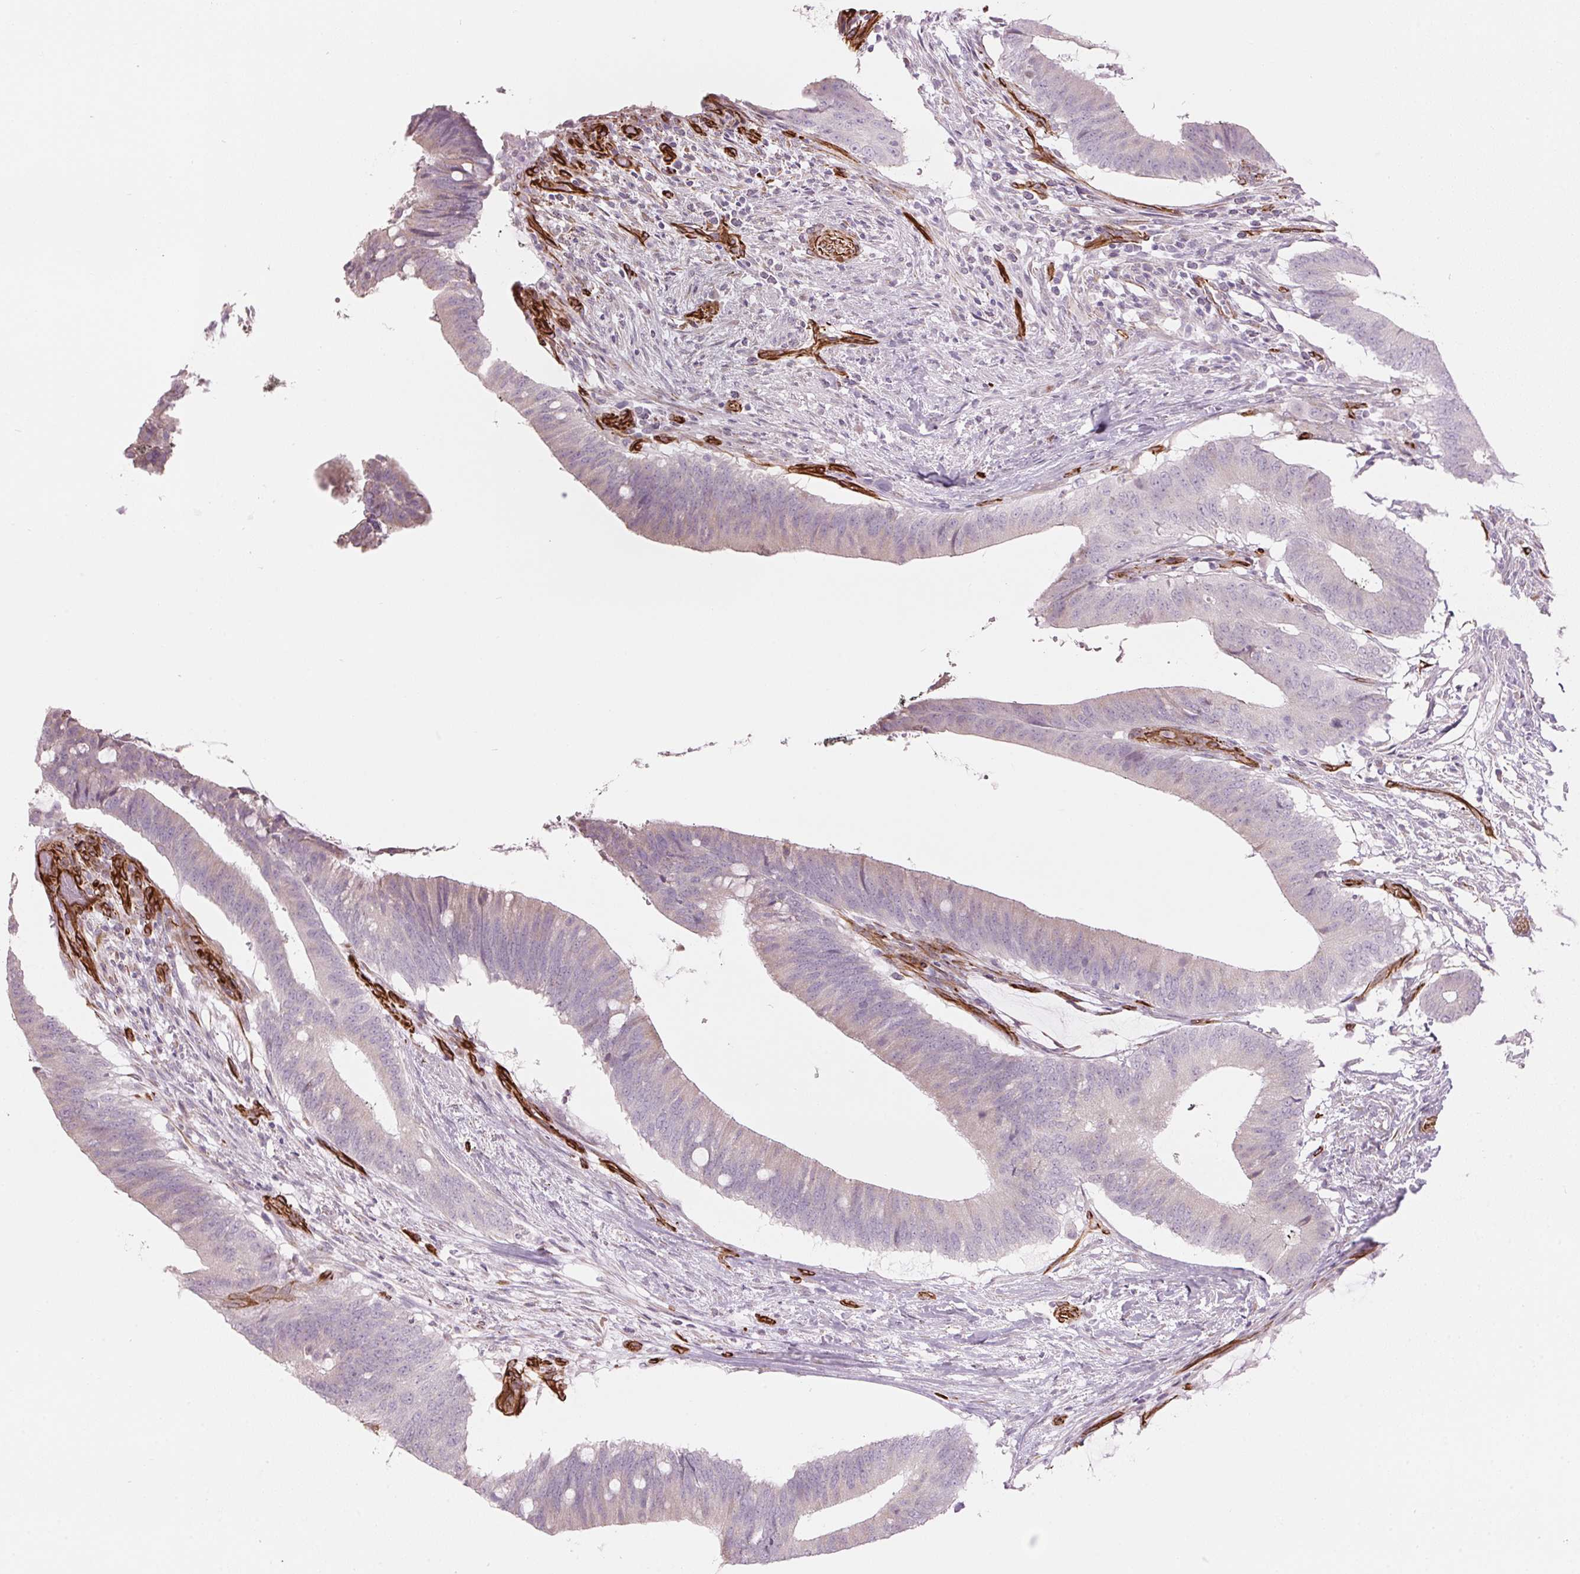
{"staining": {"intensity": "negative", "quantity": "none", "location": "none"}, "tissue": "colorectal cancer", "cell_type": "Tumor cells", "image_type": "cancer", "snomed": [{"axis": "morphology", "description": "Adenocarcinoma, NOS"}, {"axis": "topography", "description": "Colon"}], "caption": "A photomicrograph of human colorectal adenocarcinoma is negative for staining in tumor cells.", "gene": "CLPS", "patient": {"sex": "female", "age": 43}}